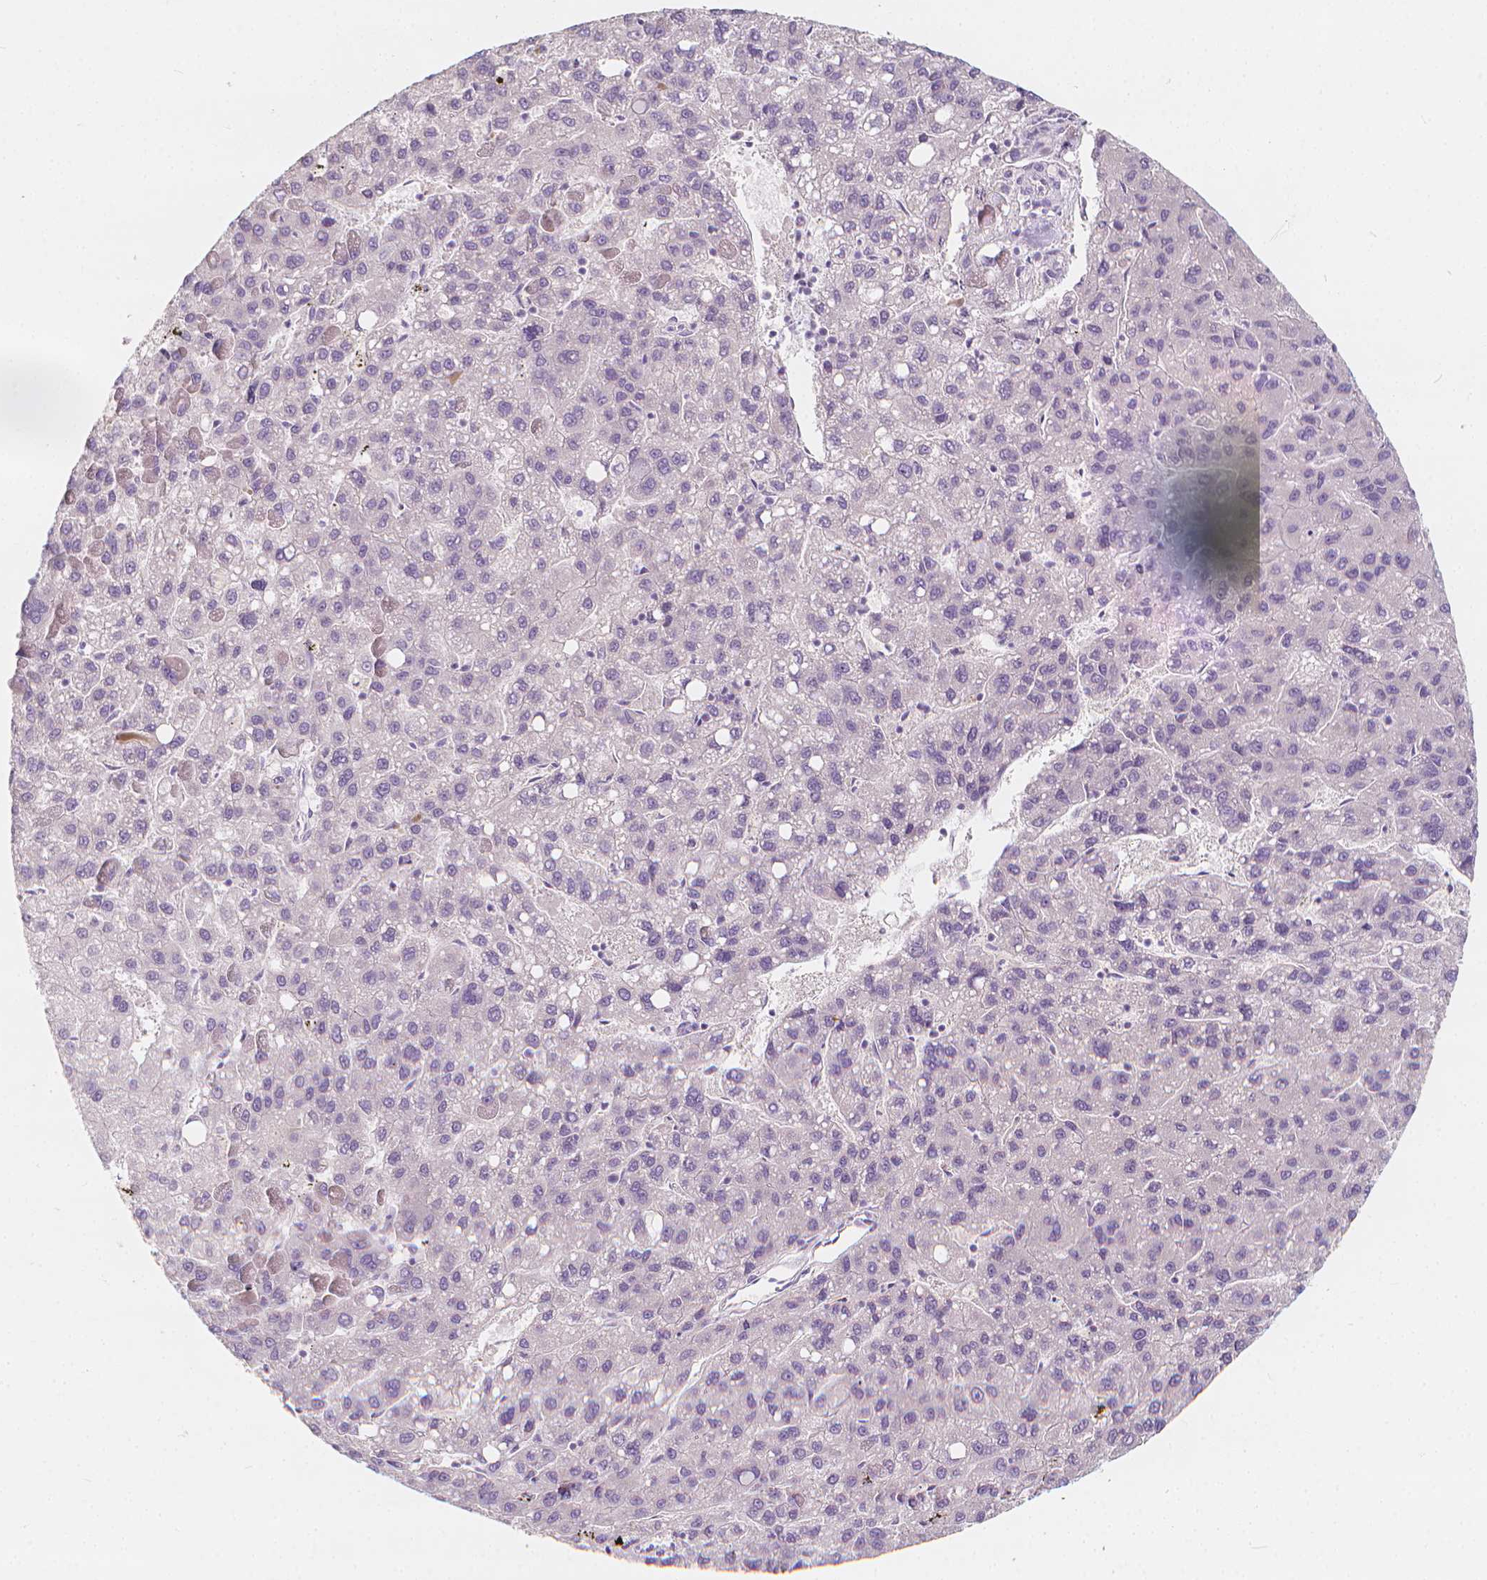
{"staining": {"intensity": "negative", "quantity": "none", "location": "none"}, "tissue": "liver cancer", "cell_type": "Tumor cells", "image_type": "cancer", "snomed": [{"axis": "morphology", "description": "Carcinoma, Hepatocellular, NOS"}, {"axis": "topography", "description": "Liver"}], "caption": "The image shows no staining of tumor cells in liver cancer (hepatocellular carcinoma).", "gene": "RBFOX1", "patient": {"sex": "female", "age": 82}}